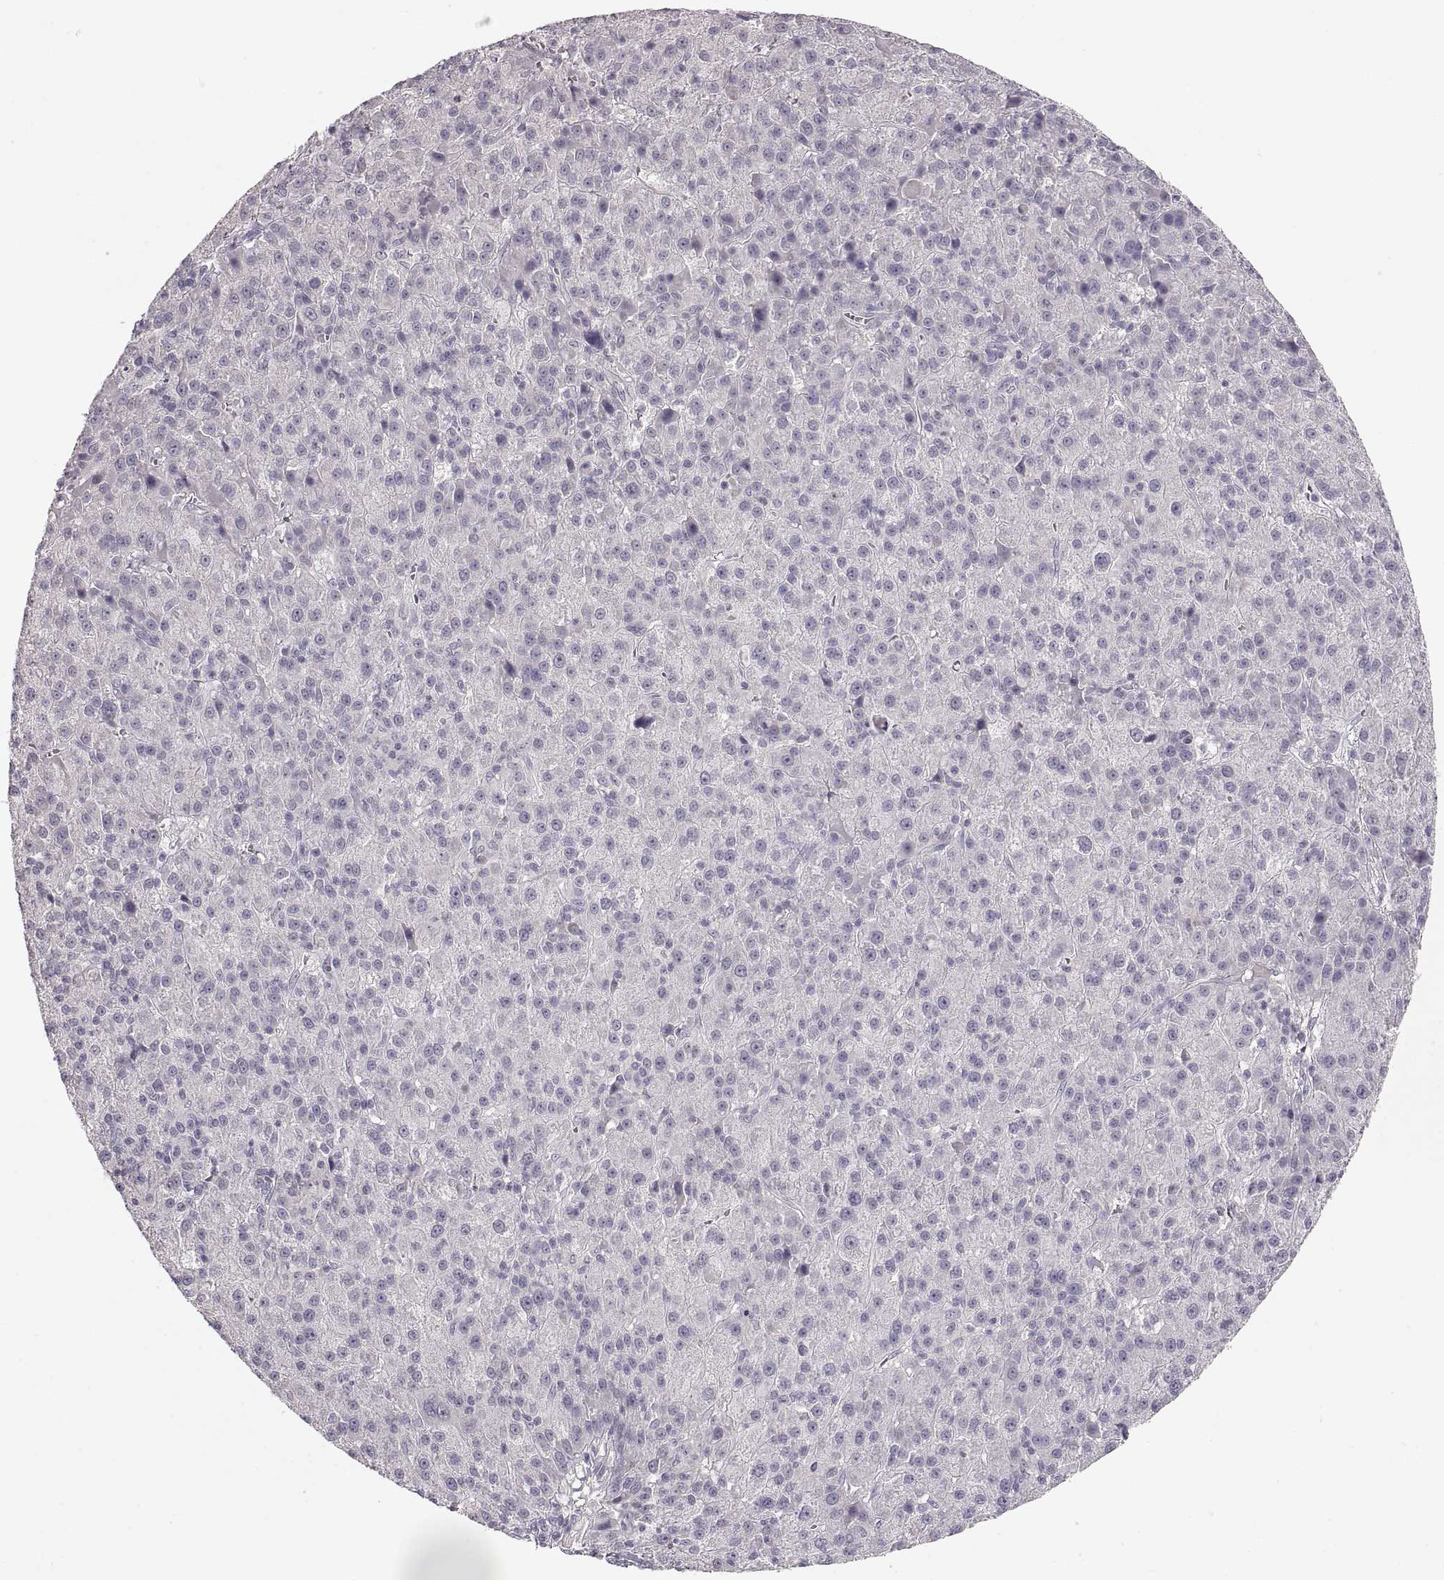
{"staining": {"intensity": "negative", "quantity": "none", "location": "none"}, "tissue": "liver cancer", "cell_type": "Tumor cells", "image_type": "cancer", "snomed": [{"axis": "morphology", "description": "Carcinoma, Hepatocellular, NOS"}, {"axis": "topography", "description": "Liver"}], "caption": "DAB immunohistochemical staining of hepatocellular carcinoma (liver) reveals no significant staining in tumor cells.", "gene": "PCSK2", "patient": {"sex": "female", "age": 60}}